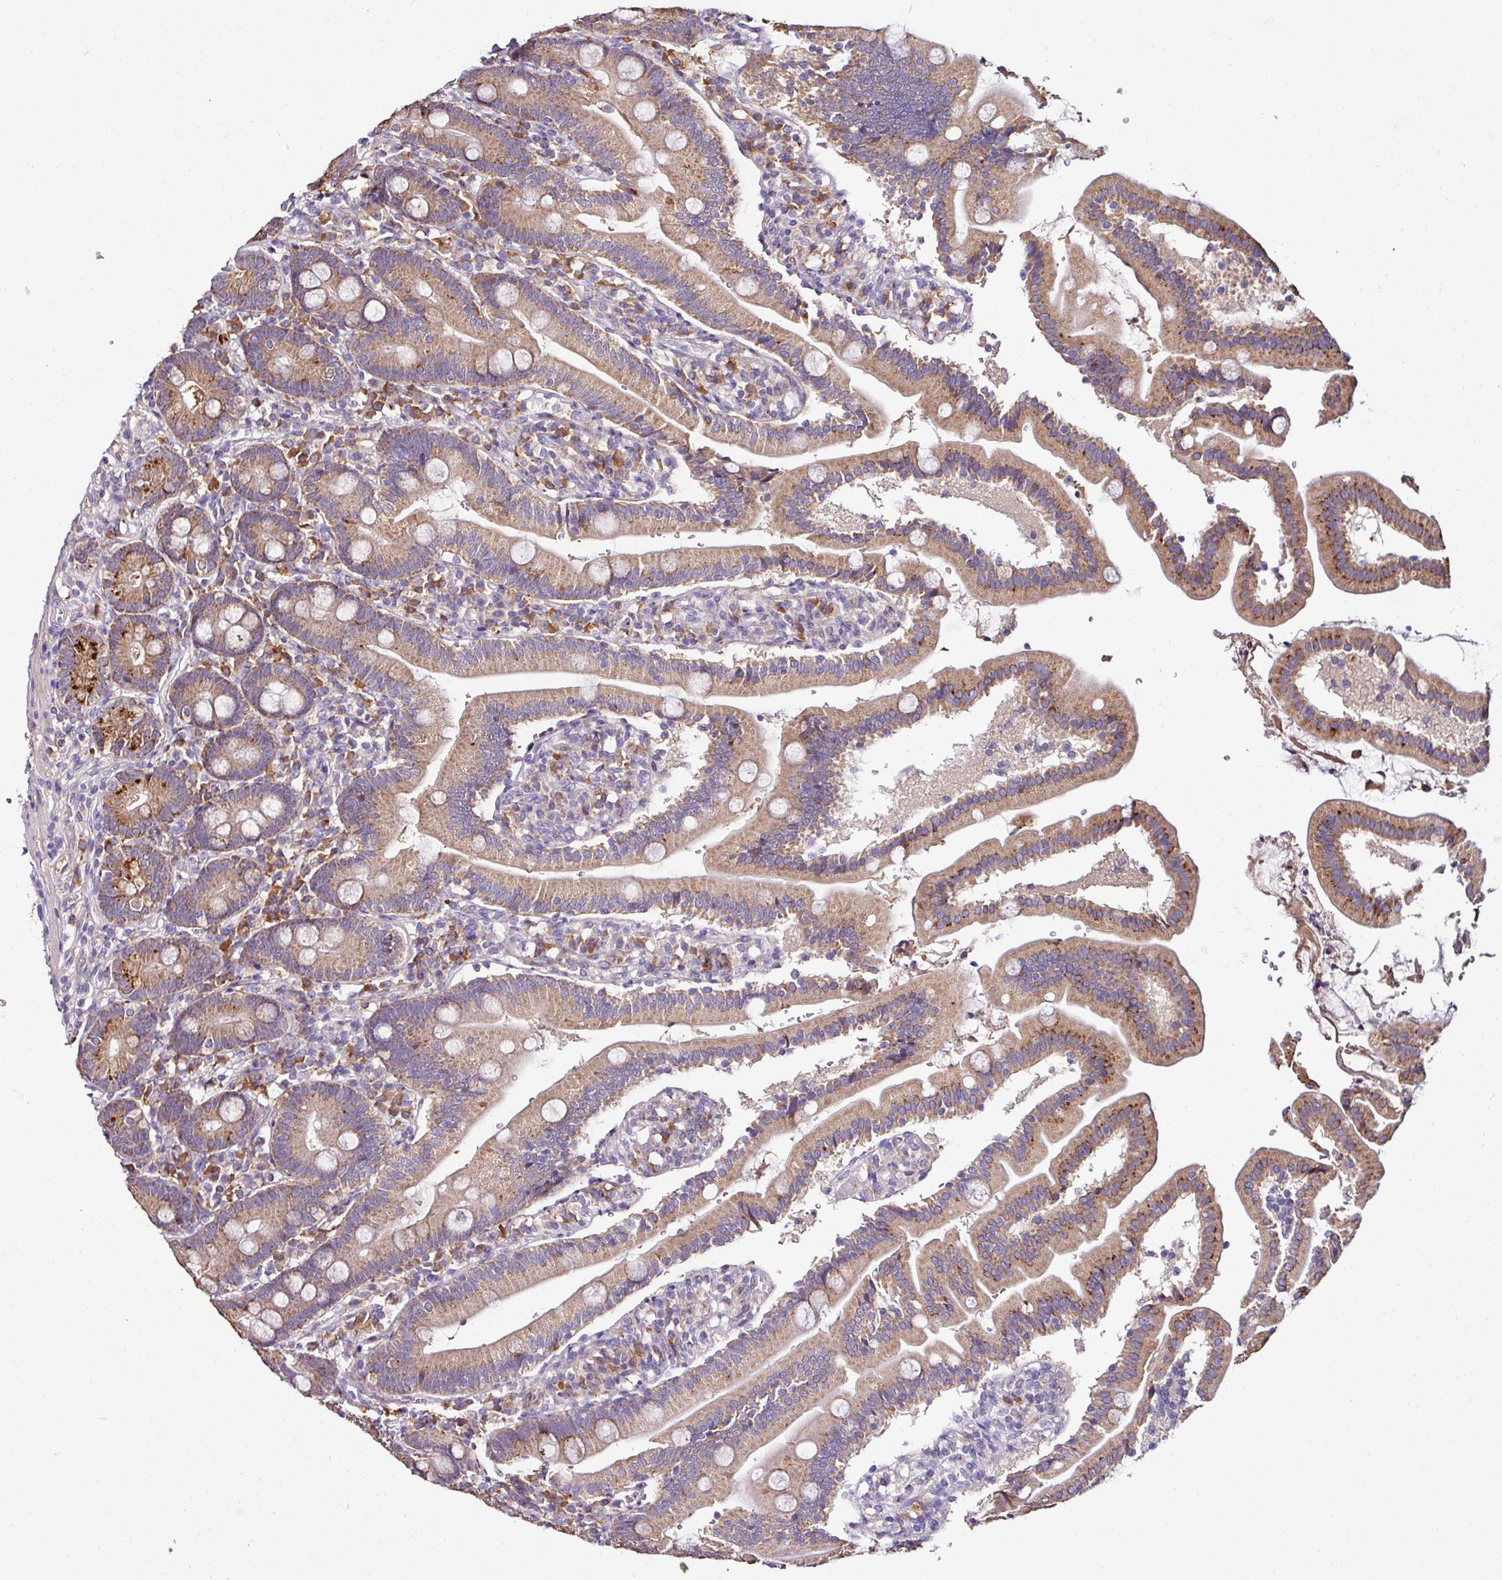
{"staining": {"intensity": "moderate", "quantity": ">75%", "location": "cytoplasmic/membranous"}, "tissue": "duodenum", "cell_type": "Glandular cells", "image_type": "normal", "snomed": [{"axis": "morphology", "description": "Normal tissue, NOS"}, {"axis": "topography", "description": "Duodenum"}], "caption": "DAB (3,3'-diaminobenzidine) immunohistochemical staining of normal duodenum shows moderate cytoplasmic/membranous protein staining in approximately >75% of glandular cells.", "gene": "CPD", "patient": {"sex": "female", "age": 67}}